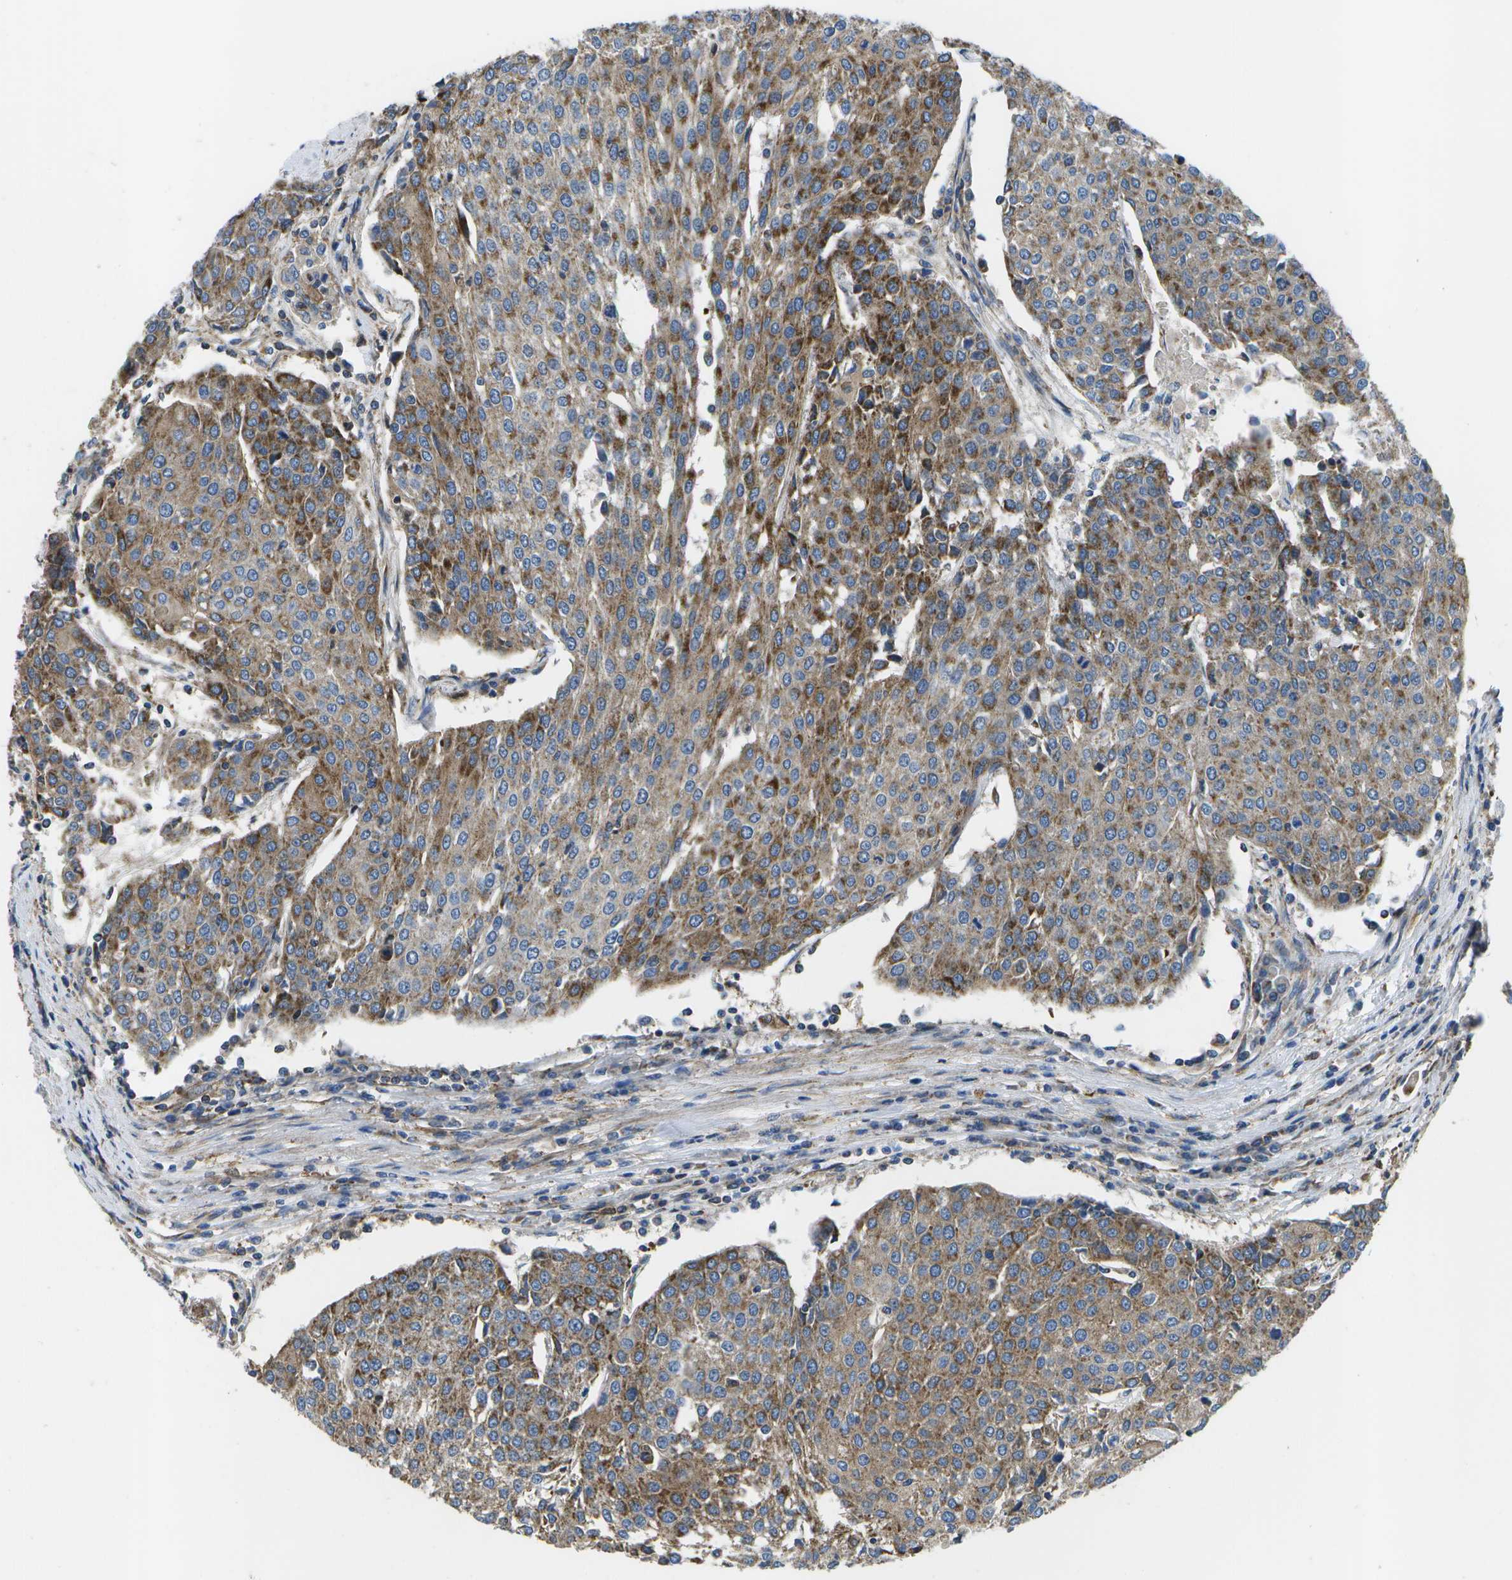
{"staining": {"intensity": "moderate", "quantity": ">75%", "location": "cytoplasmic/membranous"}, "tissue": "urothelial cancer", "cell_type": "Tumor cells", "image_type": "cancer", "snomed": [{"axis": "morphology", "description": "Urothelial carcinoma, High grade"}, {"axis": "topography", "description": "Urinary bladder"}], "caption": "DAB immunohistochemical staining of human urothelial carcinoma (high-grade) reveals moderate cytoplasmic/membranous protein staining in about >75% of tumor cells.", "gene": "MVK", "patient": {"sex": "female", "age": 85}}